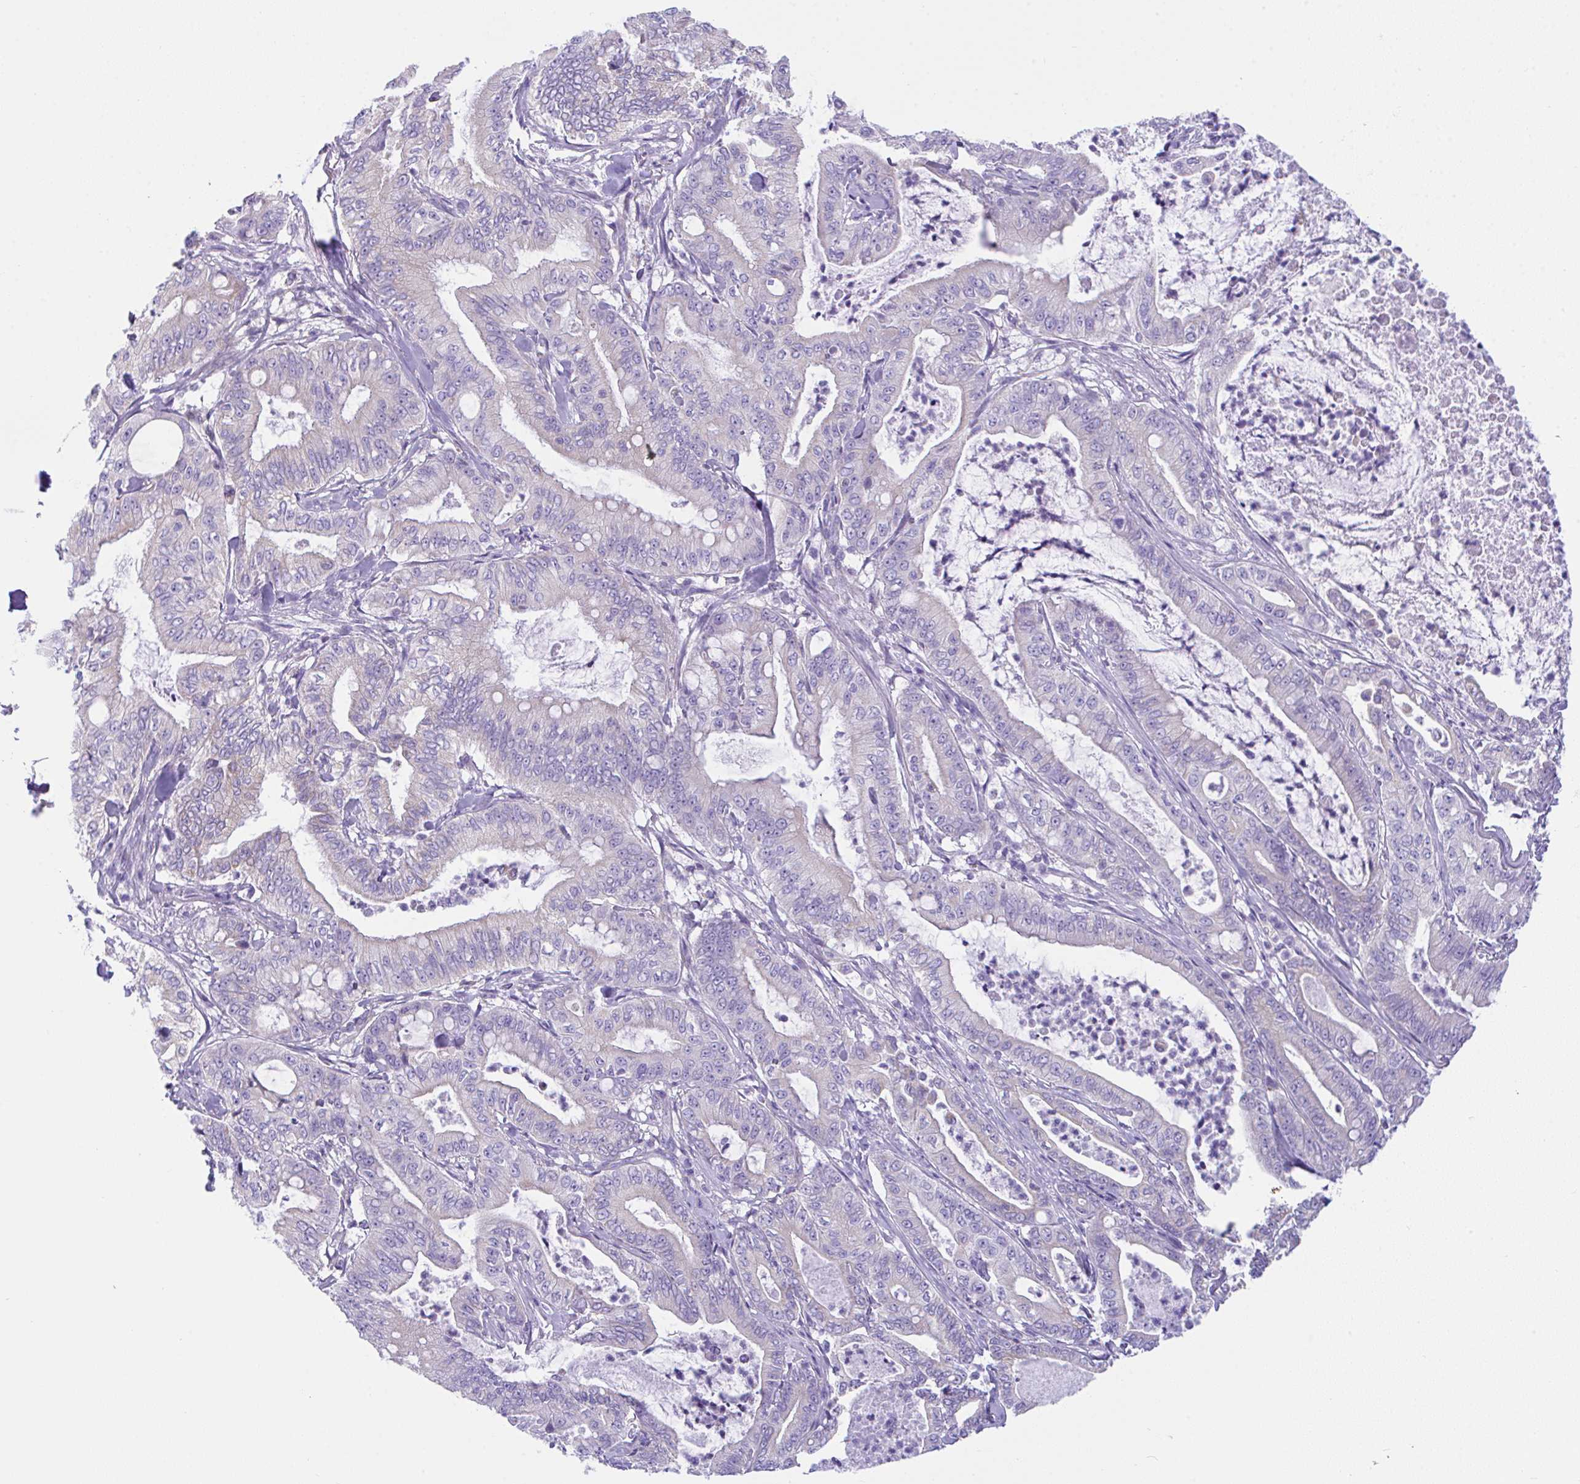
{"staining": {"intensity": "negative", "quantity": "none", "location": "none"}, "tissue": "pancreatic cancer", "cell_type": "Tumor cells", "image_type": "cancer", "snomed": [{"axis": "morphology", "description": "Adenocarcinoma, NOS"}, {"axis": "topography", "description": "Pancreas"}], "caption": "High power microscopy micrograph of an immunohistochemistry histopathology image of pancreatic cancer, revealing no significant expression in tumor cells. (Brightfield microscopy of DAB (3,3'-diaminobenzidine) IHC at high magnification).", "gene": "NLRP8", "patient": {"sex": "male", "age": 71}}